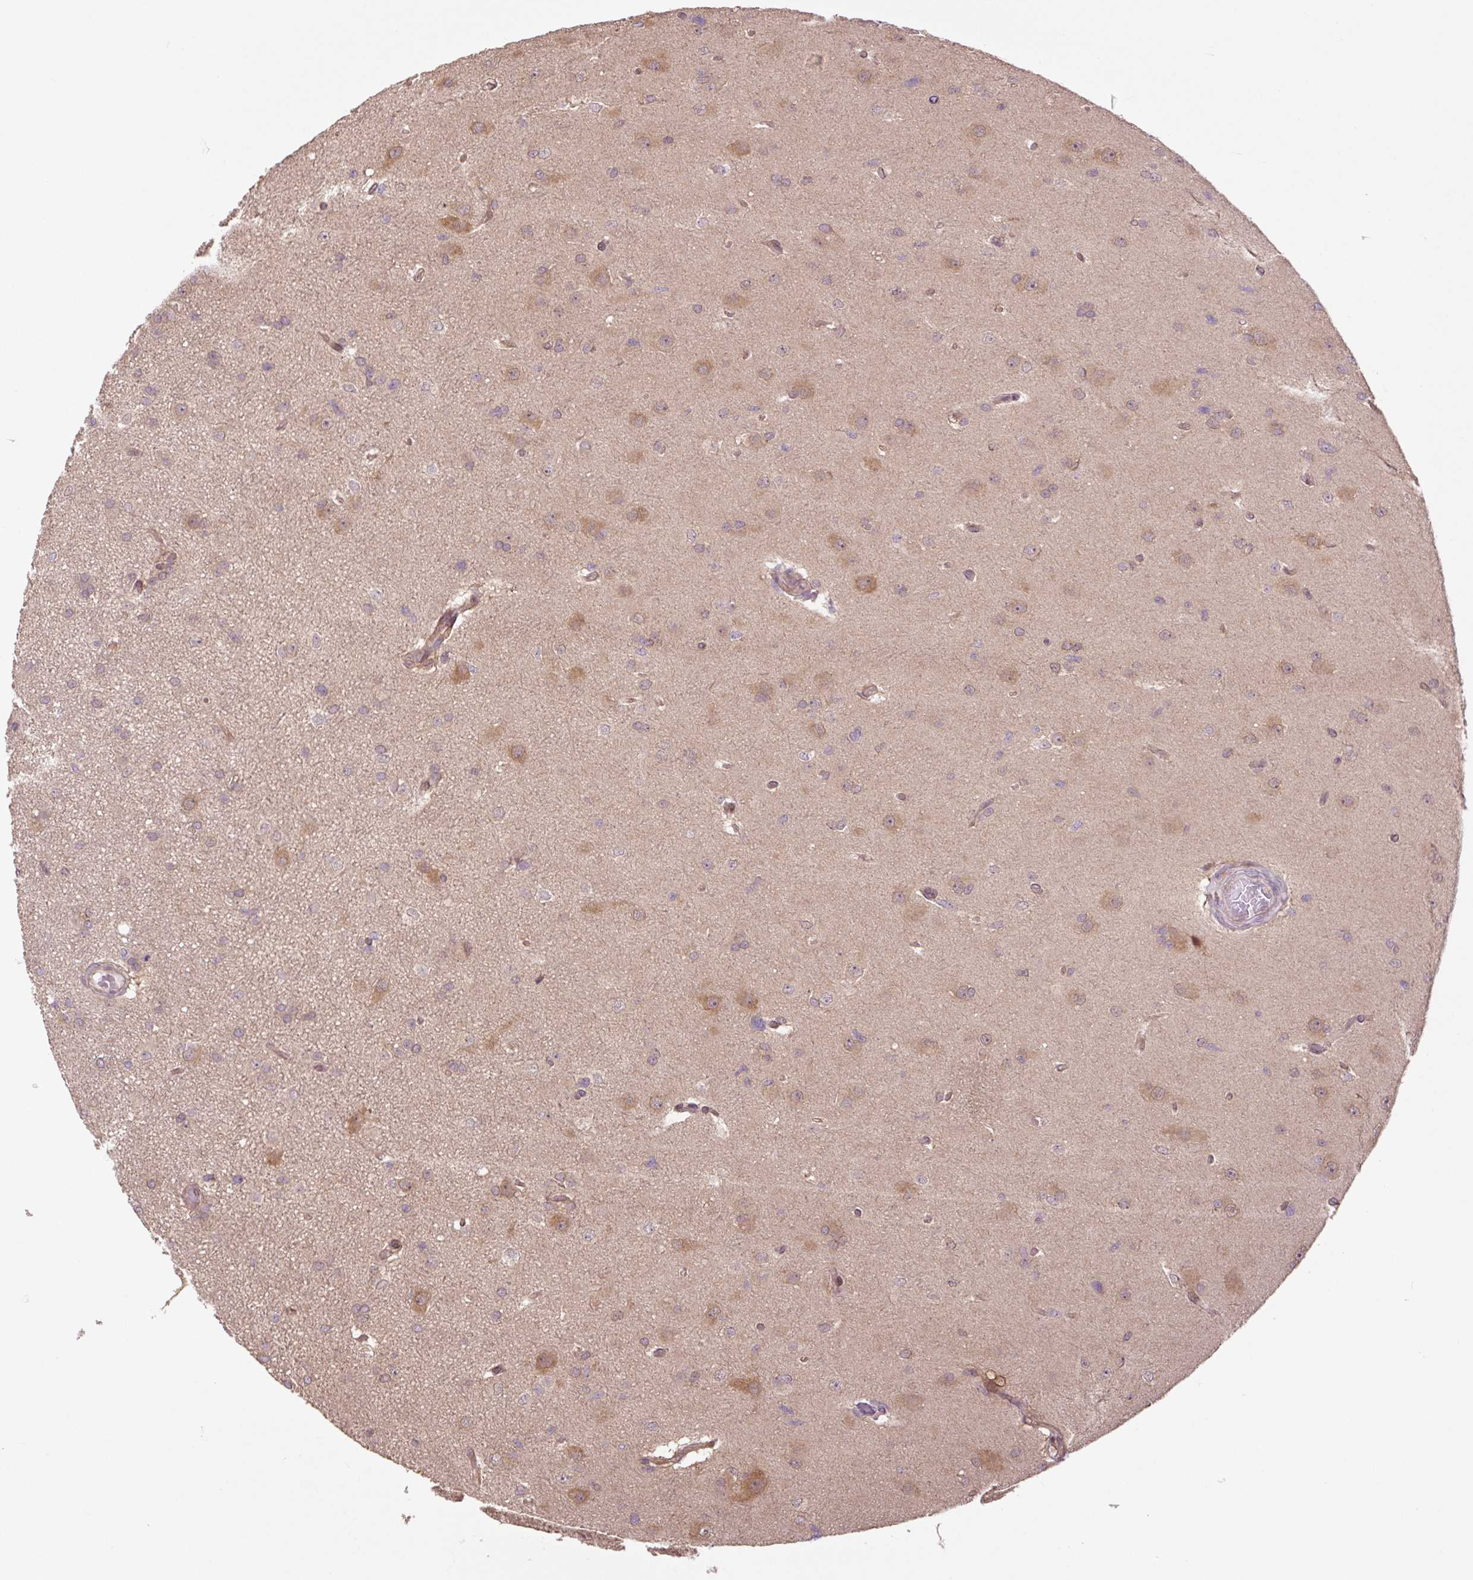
{"staining": {"intensity": "negative", "quantity": "none", "location": "none"}, "tissue": "glioma", "cell_type": "Tumor cells", "image_type": "cancer", "snomed": [{"axis": "morphology", "description": "Glioma, malignant, High grade"}, {"axis": "topography", "description": "Brain"}], "caption": "There is no significant expression in tumor cells of glioma.", "gene": "TPT1", "patient": {"sex": "male", "age": 53}}